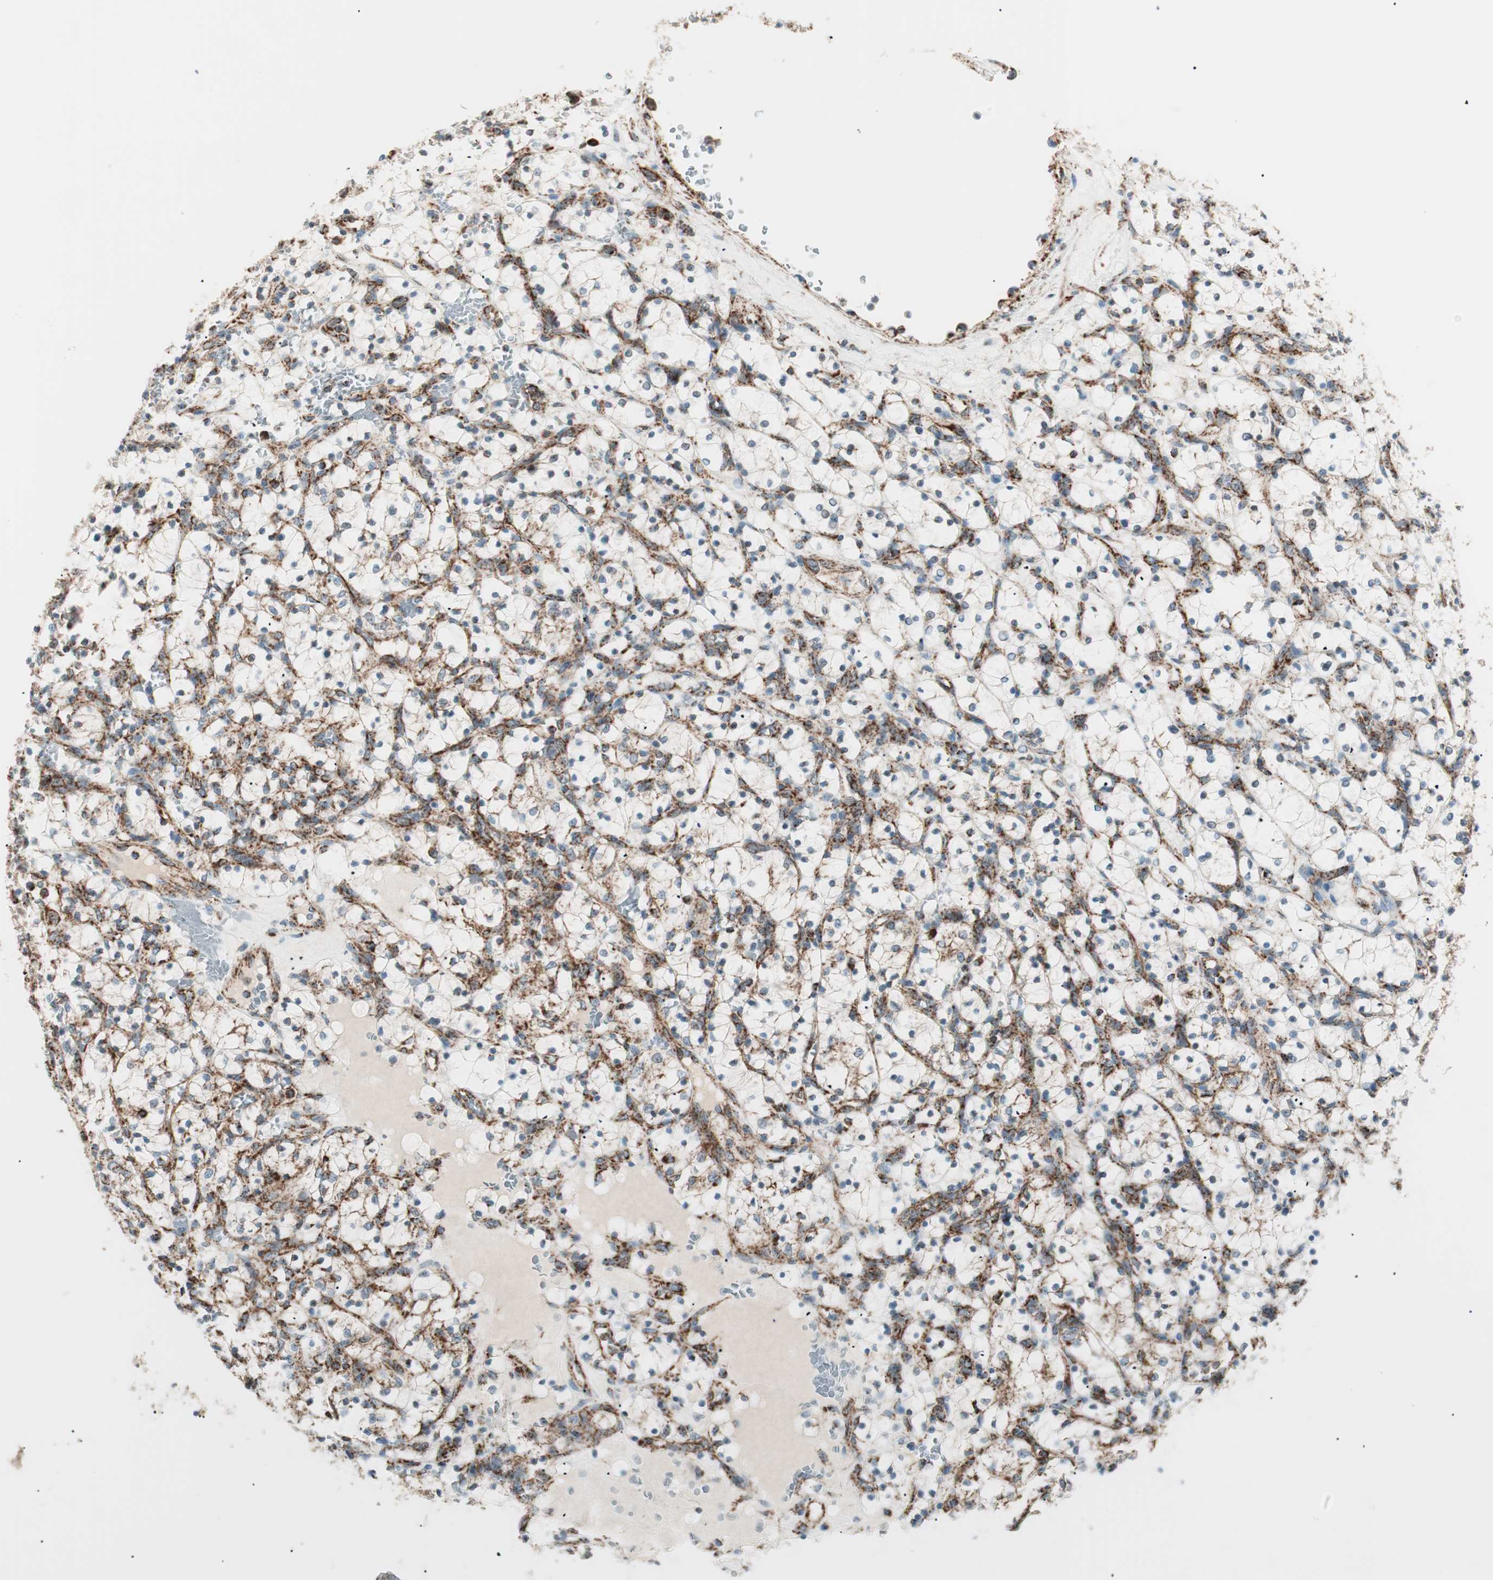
{"staining": {"intensity": "moderate", "quantity": "25%-75%", "location": "cytoplasmic/membranous"}, "tissue": "renal cancer", "cell_type": "Tumor cells", "image_type": "cancer", "snomed": [{"axis": "morphology", "description": "Adenocarcinoma, NOS"}, {"axis": "topography", "description": "Kidney"}], "caption": "IHC (DAB) staining of renal cancer (adenocarcinoma) displays moderate cytoplasmic/membranous protein expression in approximately 25%-75% of tumor cells. Nuclei are stained in blue.", "gene": "TOMM22", "patient": {"sex": "female", "age": 69}}